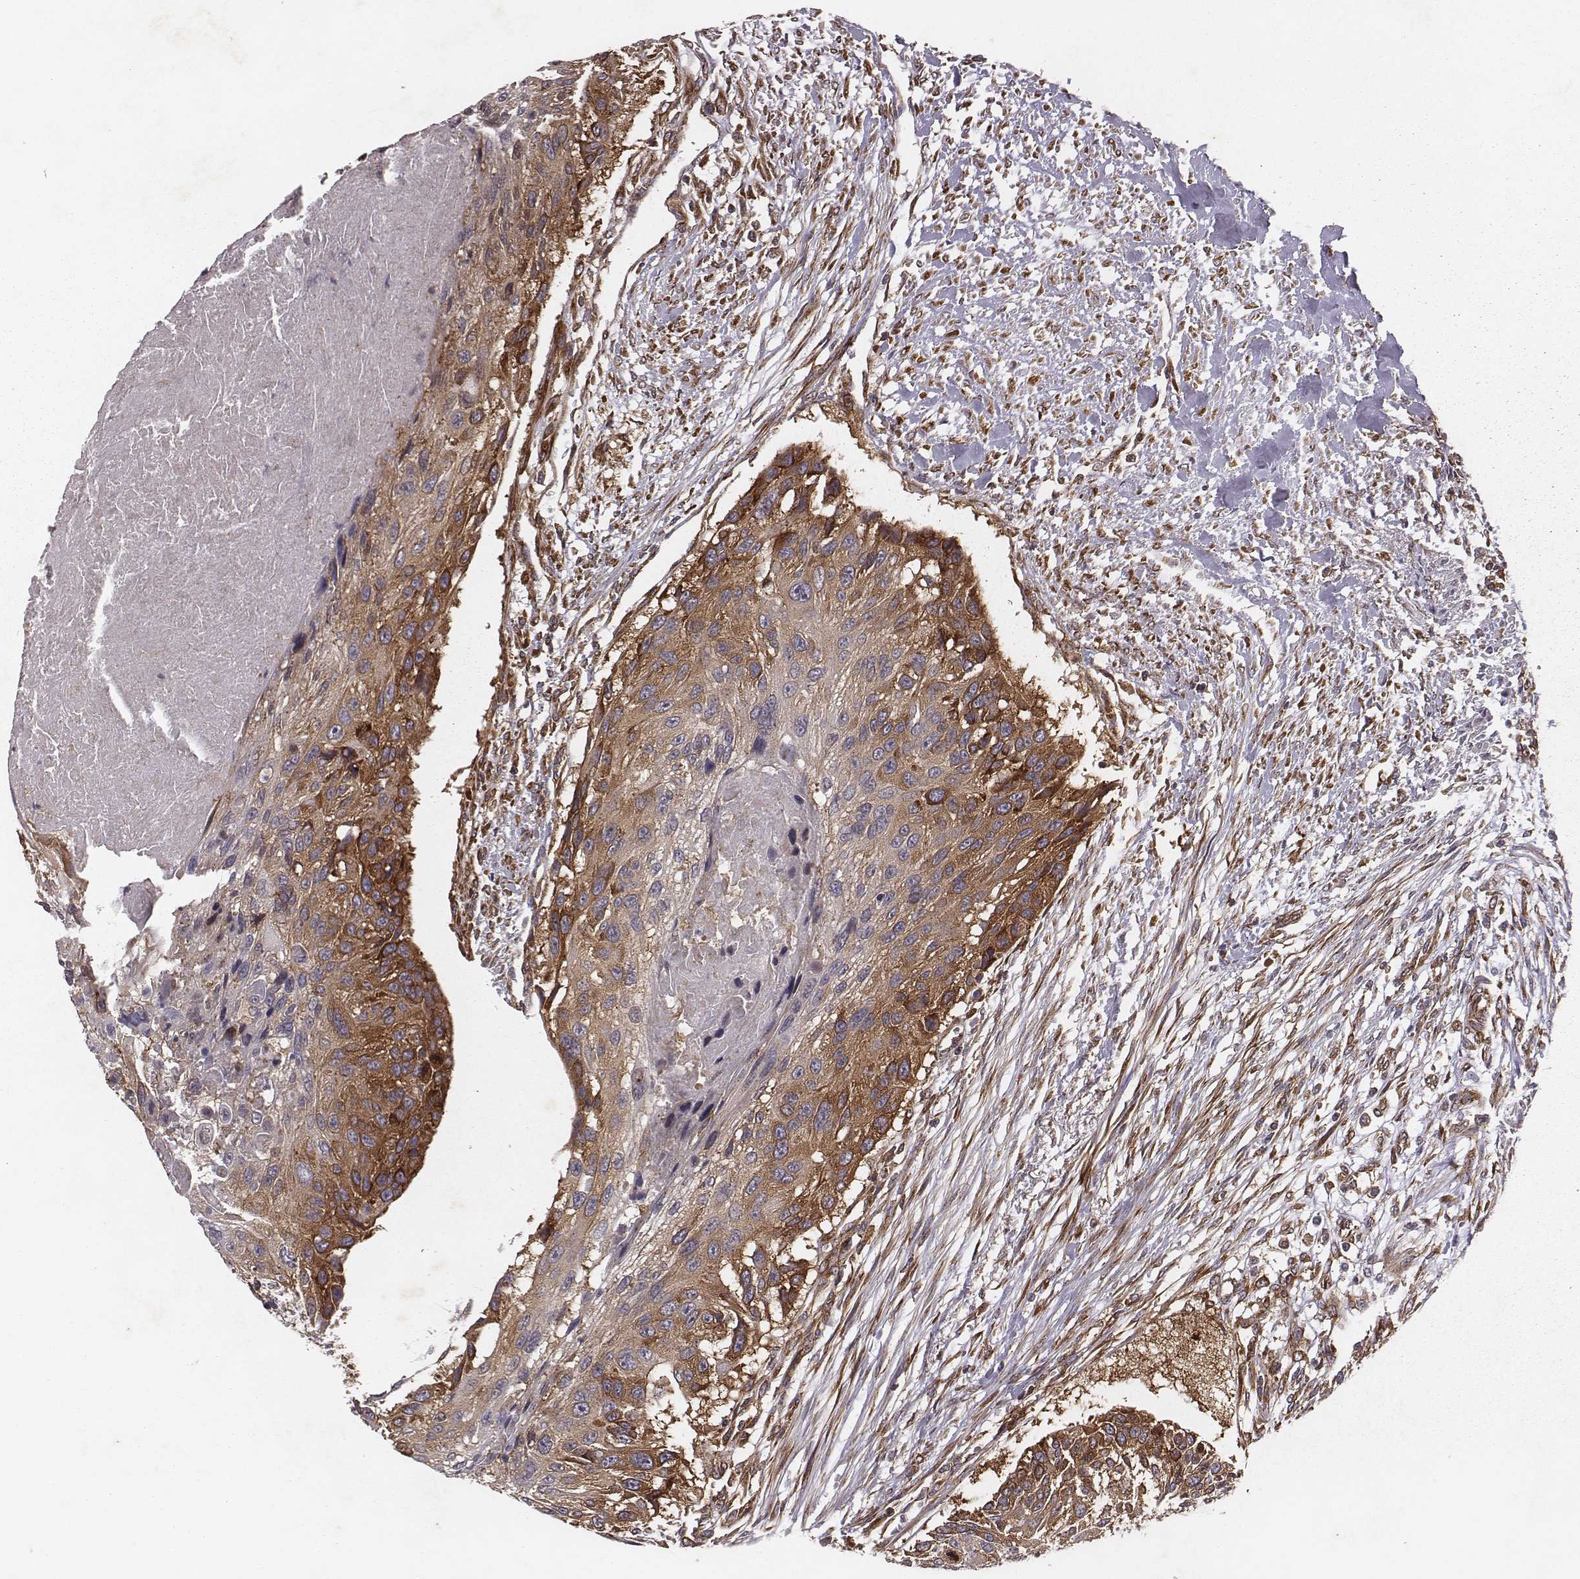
{"staining": {"intensity": "strong", "quantity": ">75%", "location": "cytoplasmic/membranous"}, "tissue": "urothelial cancer", "cell_type": "Tumor cells", "image_type": "cancer", "snomed": [{"axis": "morphology", "description": "Urothelial carcinoma, NOS"}, {"axis": "topography", "description": "Urinary bladder"}], "caption": "Transitional cell carcinoma stained with a brown dye exhibits strong cytoplasmic/membranous positive expression in about >75% of tumor cells.", "gene": "TXLNA", "patient": {"sex": "male", "age": 55}}